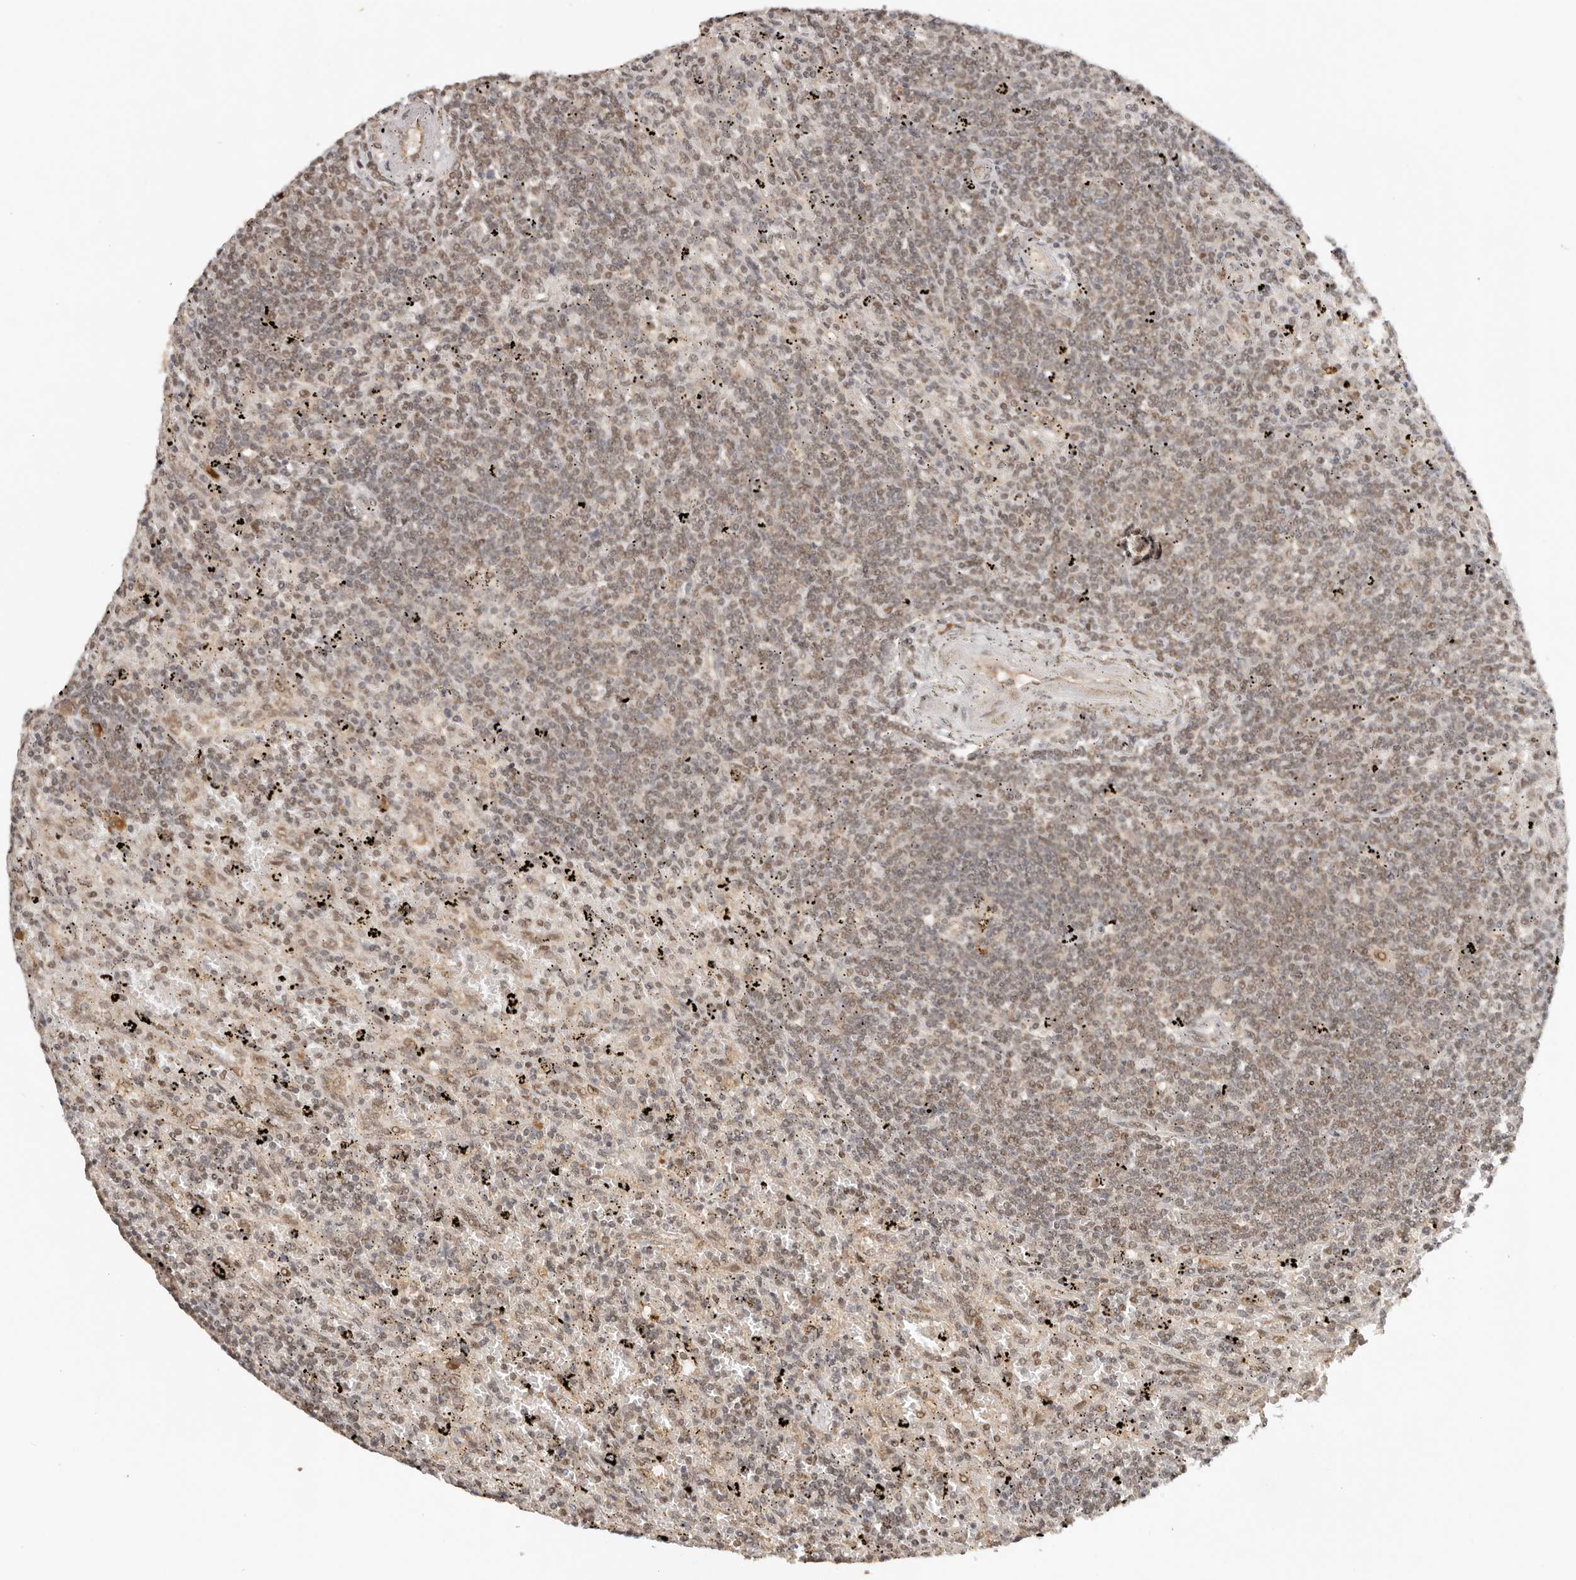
{"staining": {"intensity": "weak", "quantity": "<25%", "location": "cytoplasmic/membranous"}, "tissue": "lymphoma", "cell_type": "Tumor cells", "image_type": "cancer", "snomed": [{"axis": "morphology", "description": "Malignant lymphoma, non-Hodgkin's type, Low grade"}, {"axis": "topography", "description": "Spleen"}], "caption": "A micrograph of human low-grade malignant lymphoma, non-Hodgkin's type is negative for staining in tumor cells.", "gene": "SEC14L1", "patient": {"sex": "male", "age": 76}}